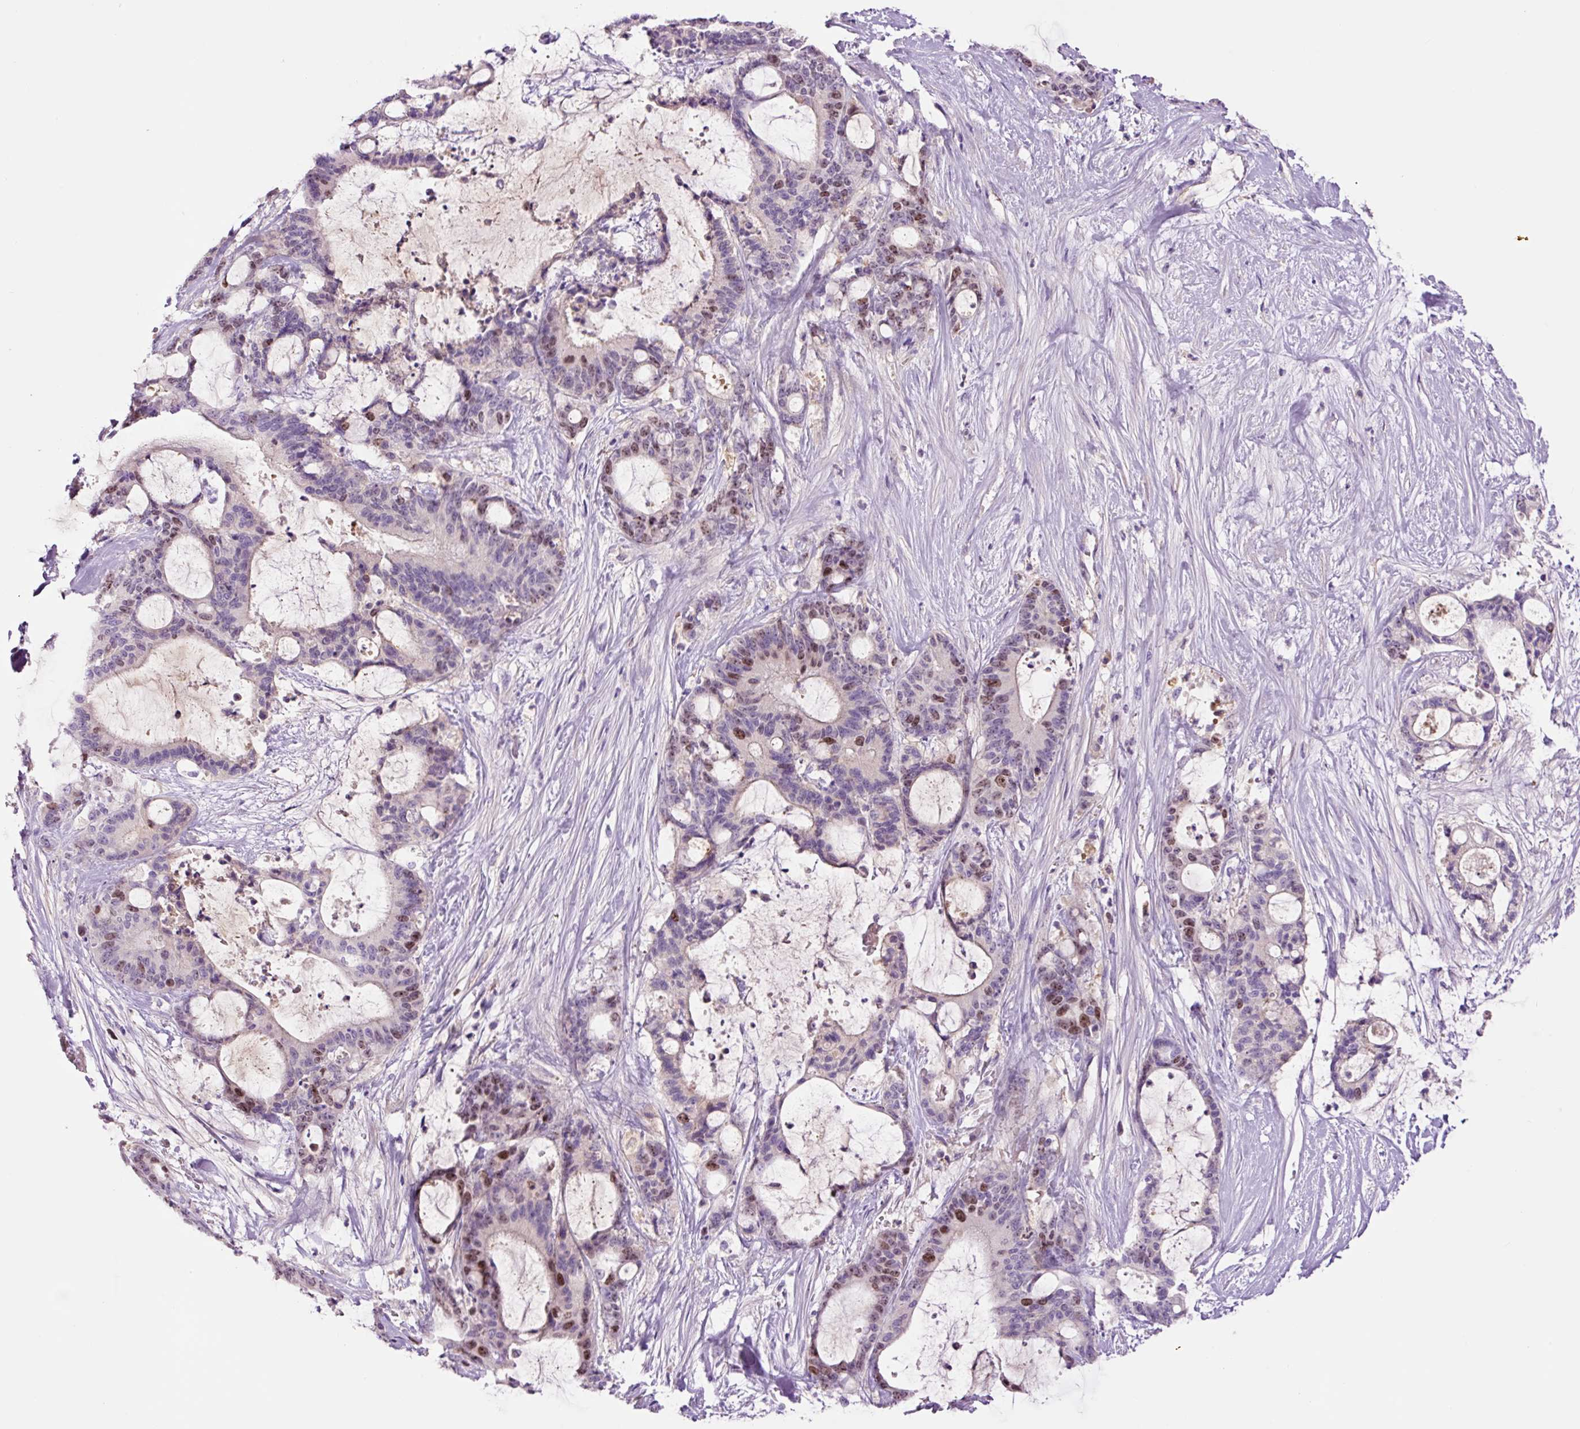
{"staining": {"intensity": "moderate", "quantity": "25%-75%", "location": "nuclear"}, "tissue": "liver cancer", "cell_type": "Tumor cells", "image_type": "cancer", "snomed": [{"axis": "morphology", "description": "Normal tissue, NOS"}, {"axis": "morphology", "description": "Cholangiocarcinoma"}, {"axis": "topography", "description": "Liver"}, {"axis": "topography", "description": "Peripheral nerve tissue"}], "caption": "IHC photomicrograph of neoplastic tissue: human cholangiocarcinoma (liver) stained using immunohistochemistry (IHC) reveals medium levels of moderate protein expression localized specifically in the nuclear of tumor cells, appearing as a nuclear brown color.", "gene": "DPPA4", "patient": {"sex": "female", "age": 73}}